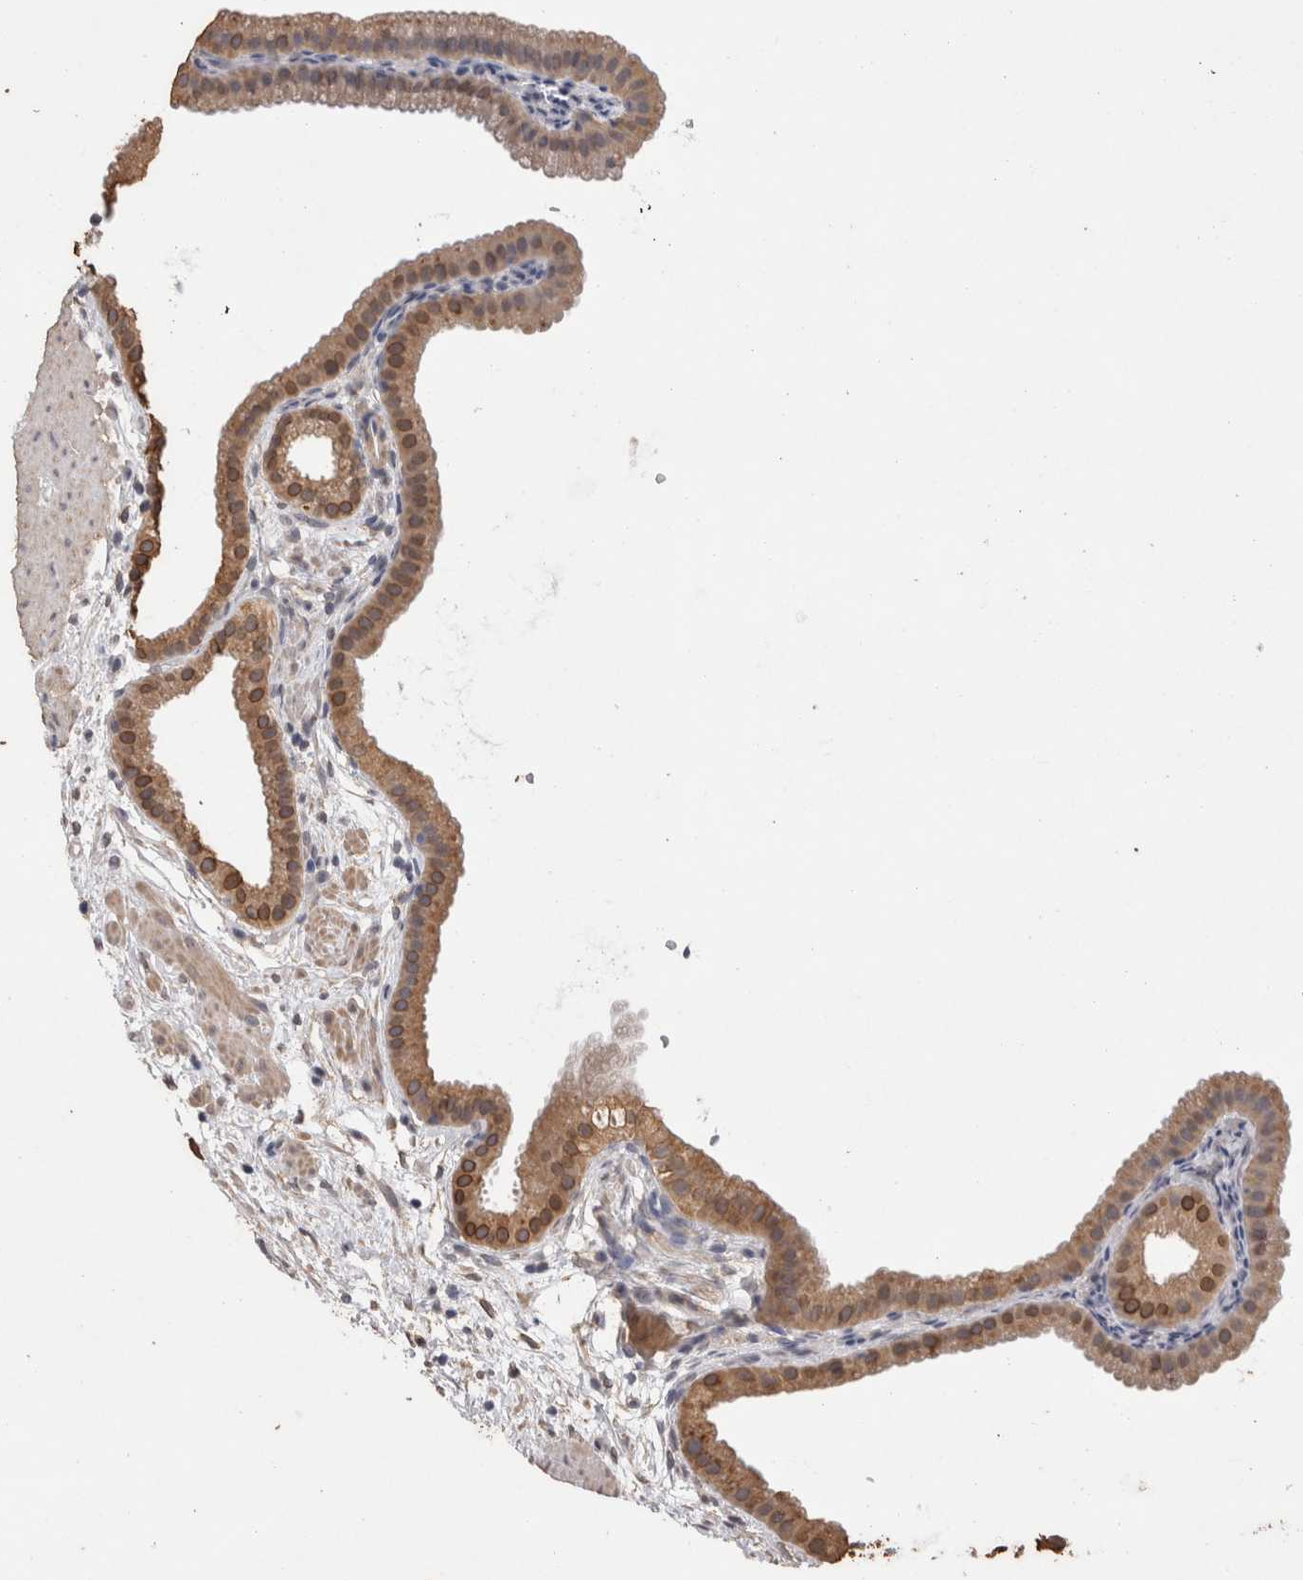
{"staining": {"intensity": "moderate", "quantity": ">75%", "location": "cytoplasmic/membranous,nuclear"}, "tissue": "gallbladder", "cell_type": "Glandular cells", "image_type": "normal", "snomed": [{"axis": "morphology", "description": "Normal tissue, NOS"}, {"axis": "topography", "description": "Gallbladder"}], "caption": "Immunohistochemistry (IHC) micrograph of normal gallbladder: gallbladder stained using immunohistochemistry (IHC) displays medium levels of moderate protein expression localized specifically in the cytoplasmic/membranous,nuclear of glandular cells, appearing as a cytoplasmic/membranous,nuclear brown color.", "gene": "FHOD3", "patient": {"sex": "female", "age": 64}}